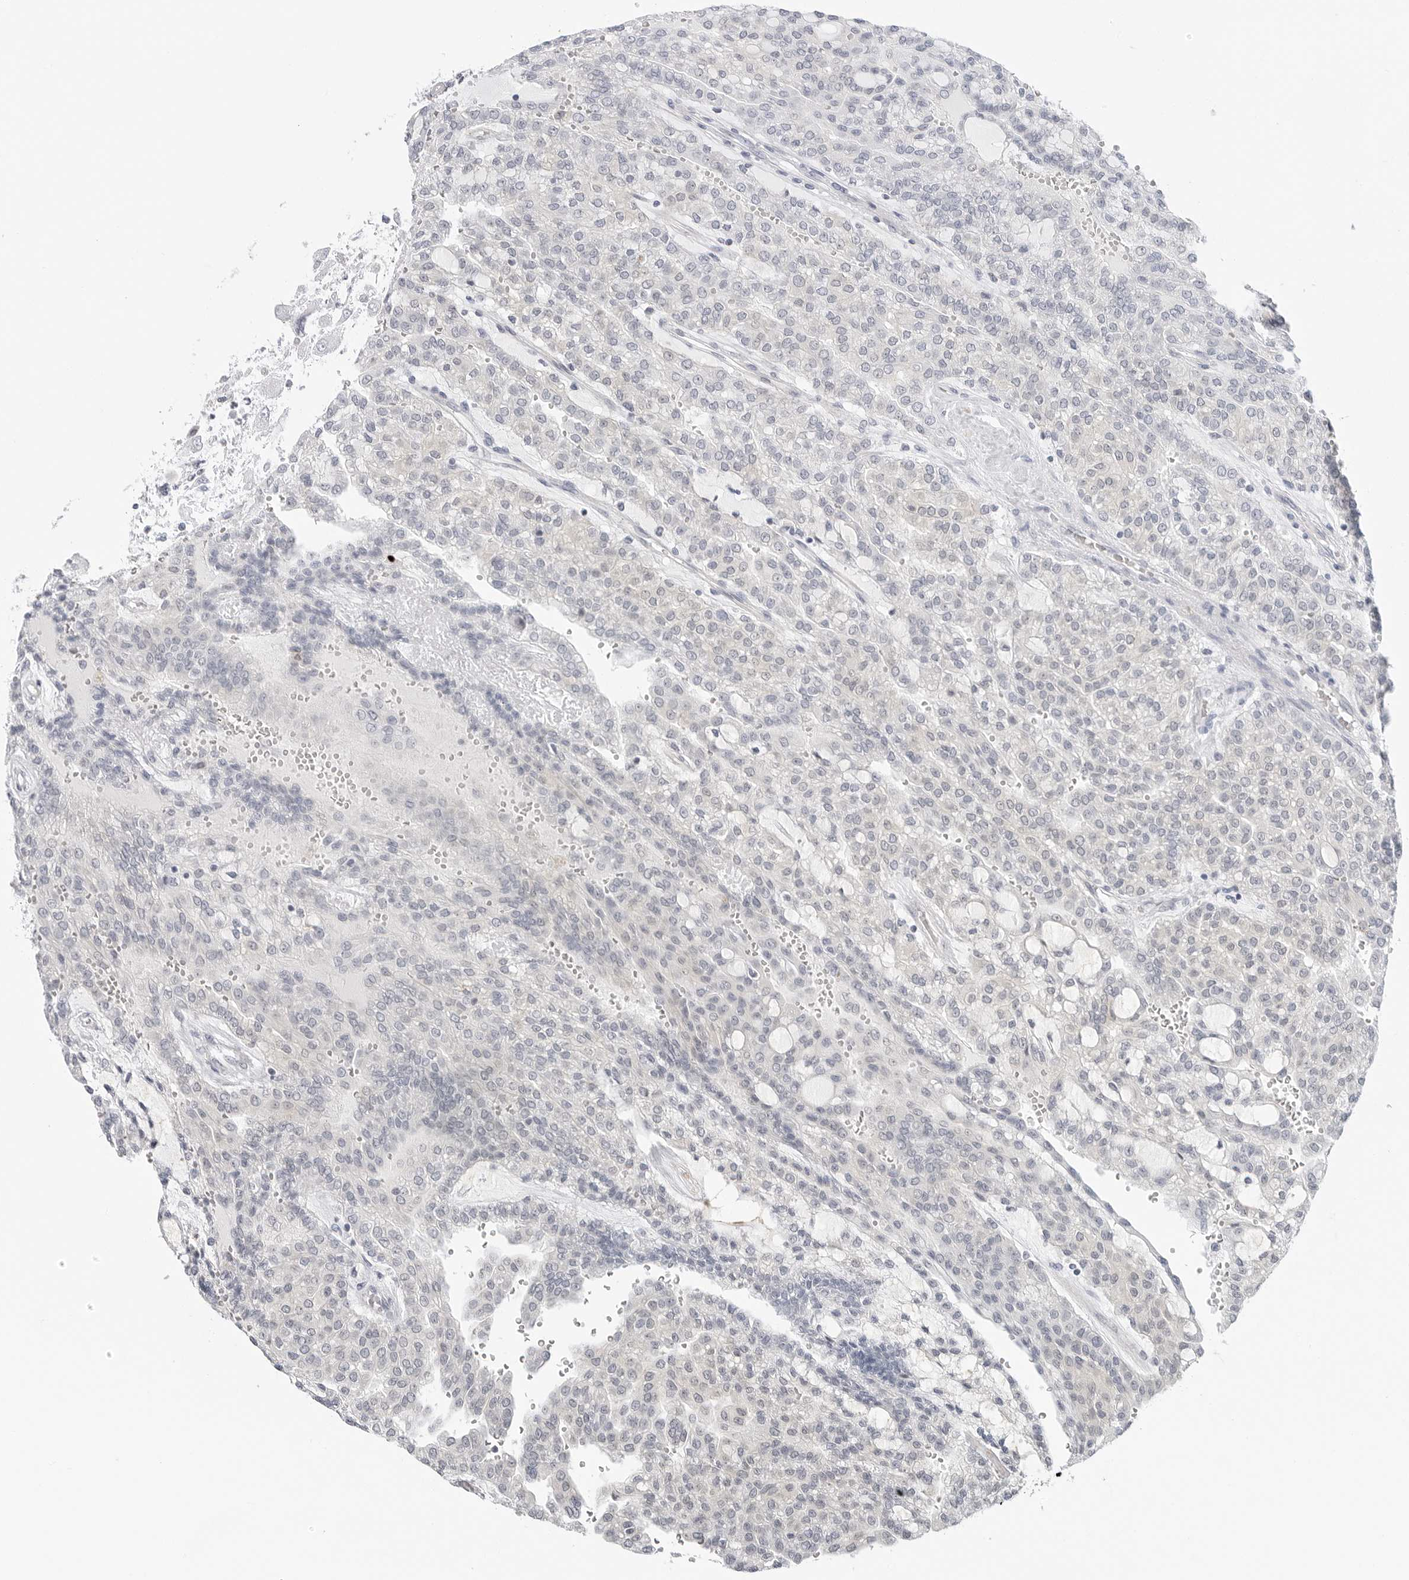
{"staining": {"intensity": "negative", "quantity": "none", "location": "none"}, "tissue": "renal cancer", "cell_type": "Tumor cells", "image_type": "cancer", "snomed": [{"axis": "morphology", "description": "Adenocarcinoma, NOS"}, {"axis": "topography", "description": "Kidney"}], "caption": "DAB (3,3'-diaminobenzidine) immunohistochemical staining of renal cancer (adenocarcinoma) demonstrates no significant expression in tumor cells. The staining is performed using DAB (3,3'-diaminobenzidine) brown chromogen with nuclei counter-stained in using hematoxylin.", "gene": "MAP2K5", "patient": {"sex": "male", "age": 63}}